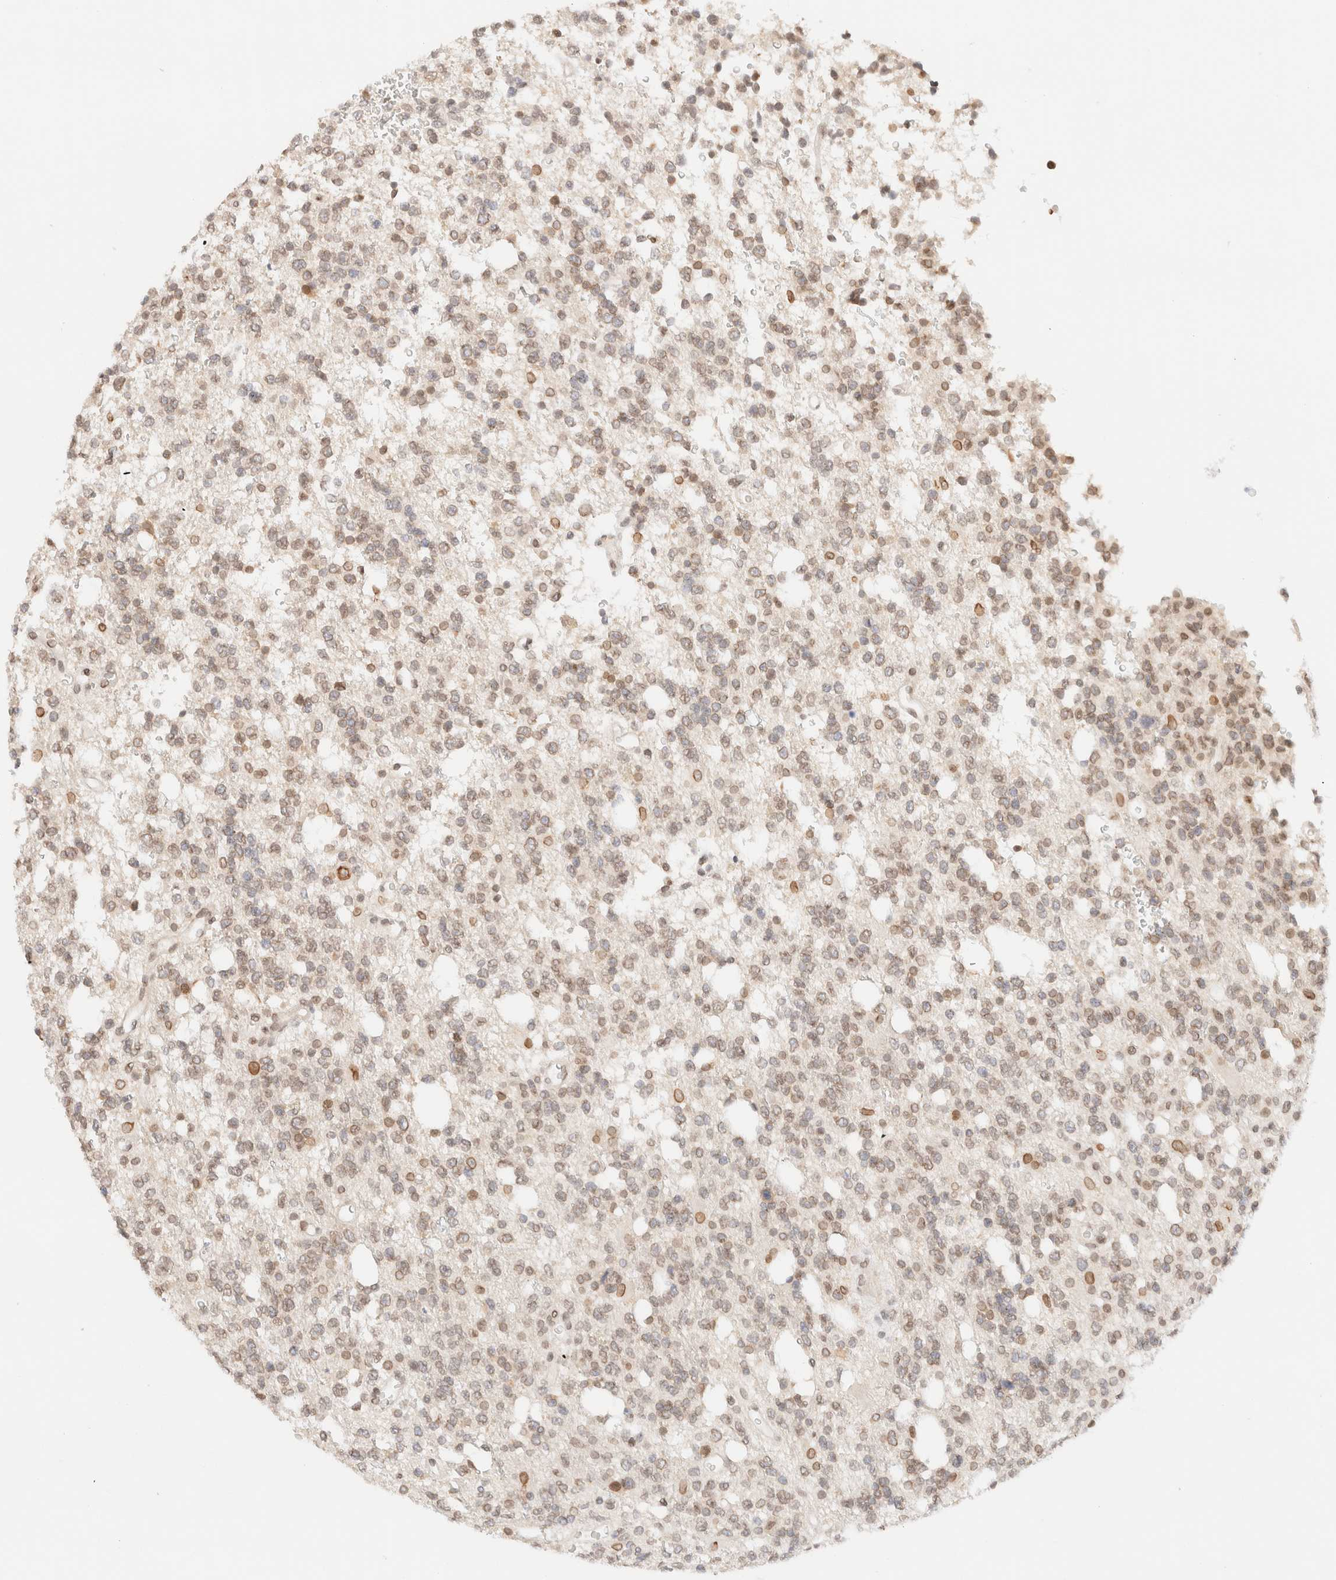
{"staining": {"intensity": "weak", "quantity": ">75%", "location": "cytoplasmic/membranous,nuclear"}, "tissue": "glioma", "cell_type": "Tumor cells", "image_type": "cancer", "snomed": [{"axis": "morphology", "description": "Glioma, malignant, High grade"}, {"axis": "topography", "description": "Brain"}], "caption": "Glioma stained with a protein marker reveals weak staining in tumor cells.", "gene": "ZNF770", "patient": {"sex": "female", "age": 62}}